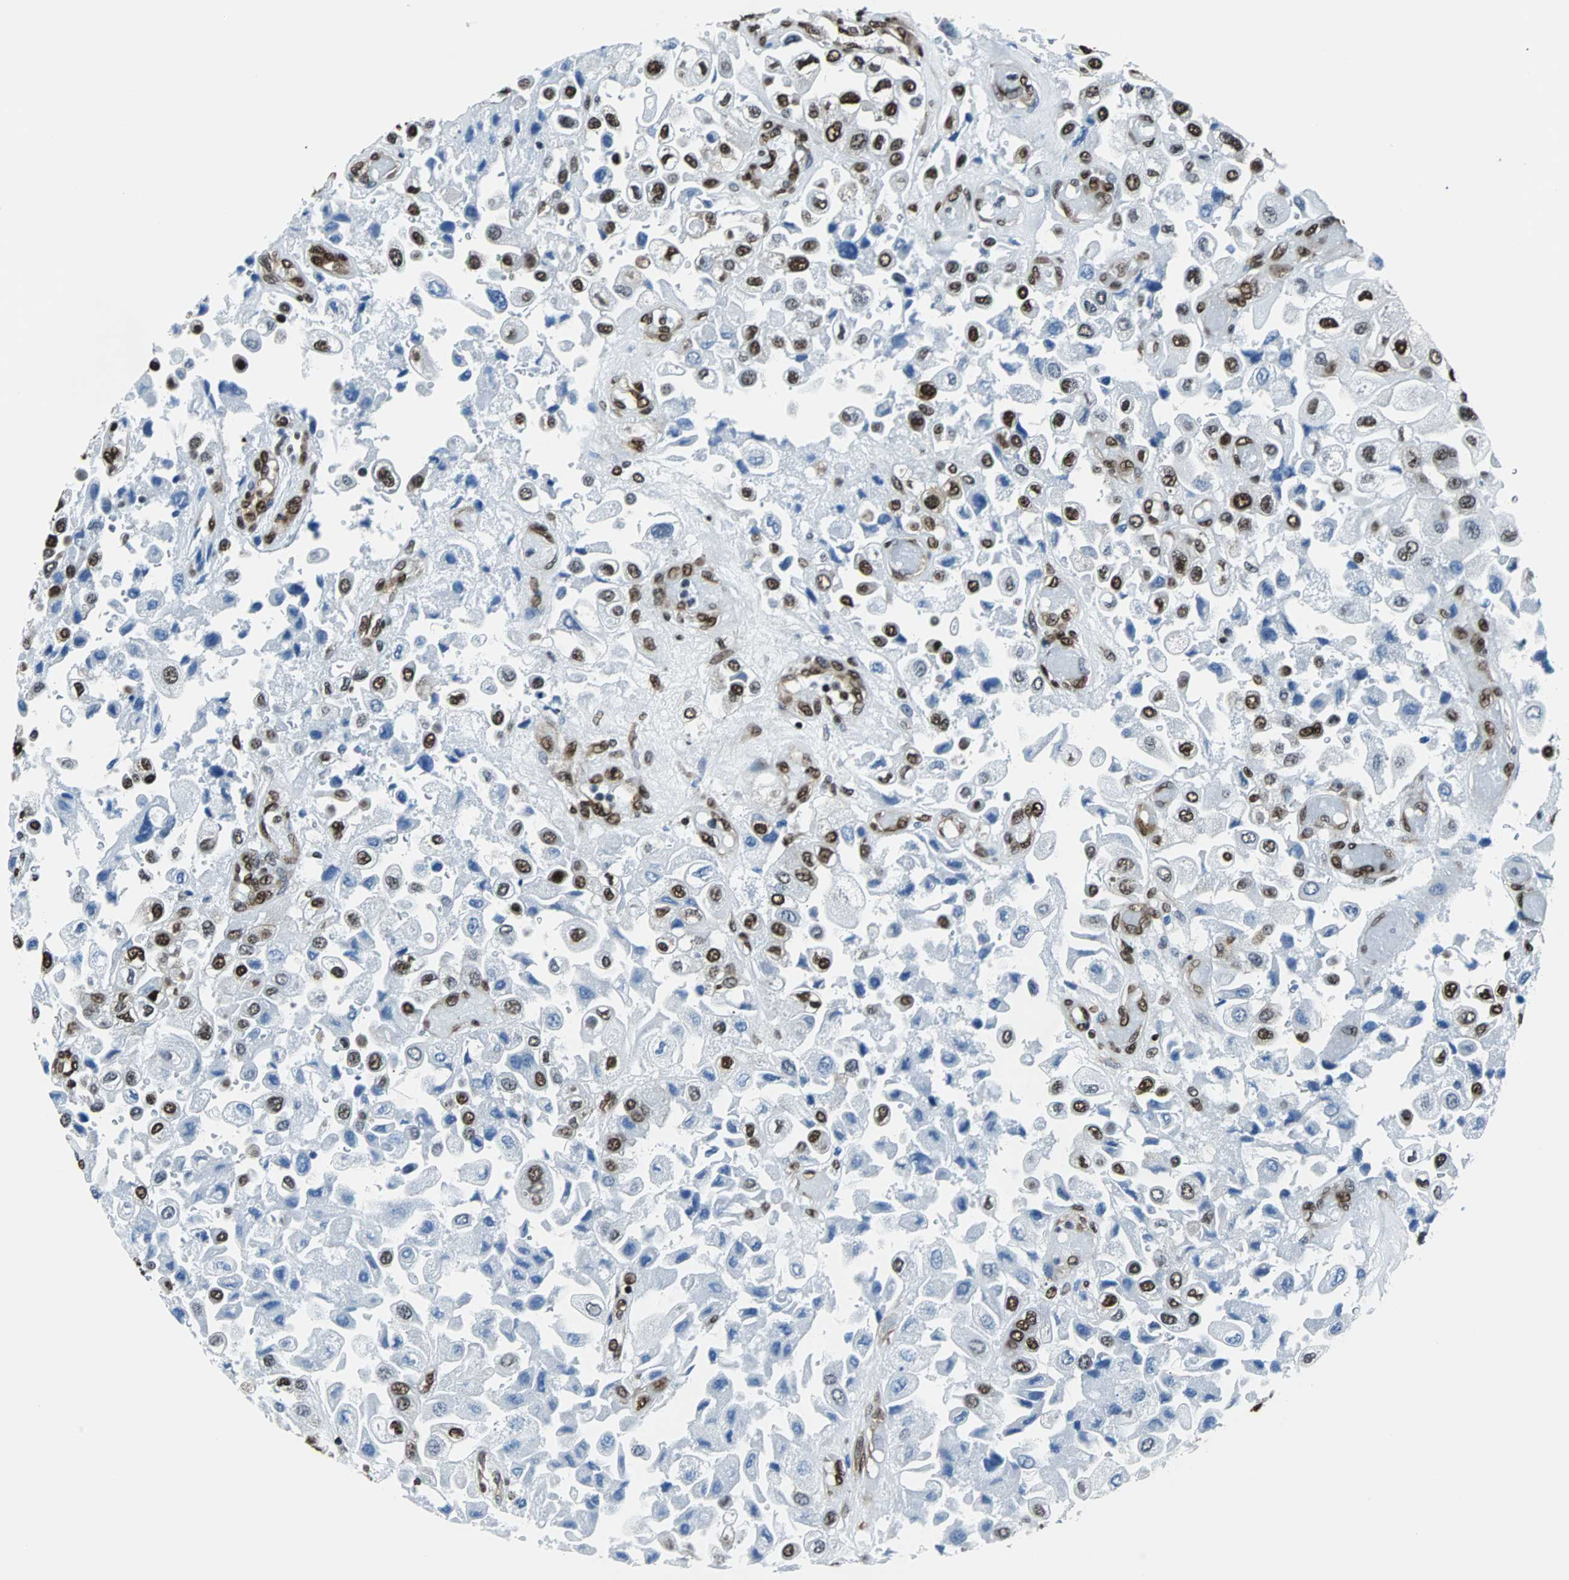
{"staining": {"intensity": "strong", "quantity": "<25%", "location": "nuclear"}, "tissue": "urothelial cancer", "cell_type": "Tumor cells", "image_type": "cancer", "snomed": [{"axis": "morphology", "description": "Urothelial carcinoma, High grade"}, {"axis": "topography", "description": "Urinary bladder"}], "caption": "Immunohistochemical staining of high-grade urothelial carcinoma reveals medium levels of strong nuclear protein positivity in approximately <25% of tumor cells. (DAB (3,3'-diaminobenzidine) = brown stain, brightfield microscopy at high magnification).", "gene": "FUBP1", "patient": {"sex": "female", "age": 64}}